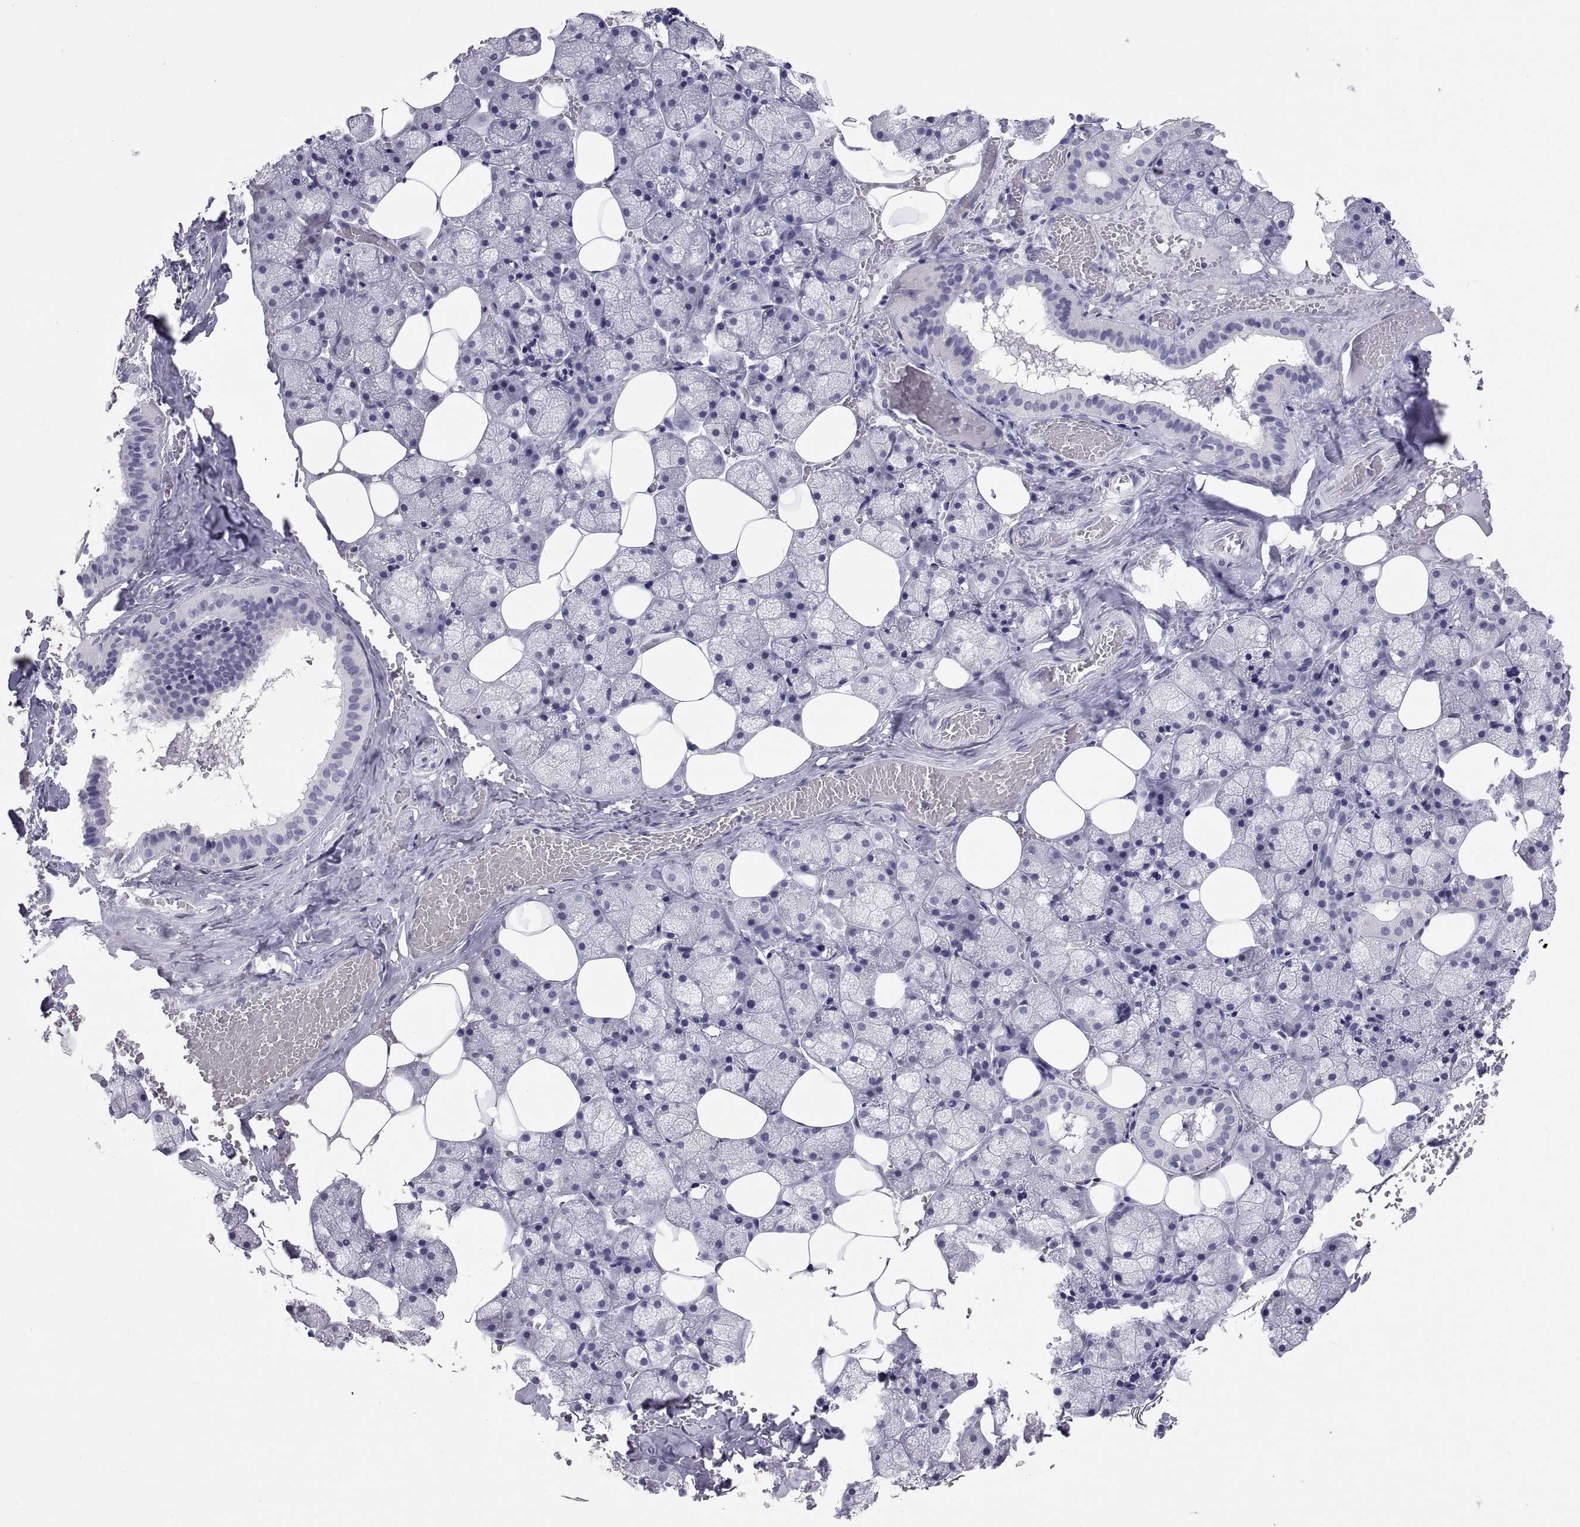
{"staining": {"intensity": "negative", "quantity": "none", "location": "none"}, "tissue": "salivary gland", "cell_type": "Glandular cells", "image_type": "normal", "snomed": [{"axis": "morphology", "description": "Normal tissue, NOS"}, {"axis": "topography", "description": "Salivary gland"}], "caption": "High magnification brightfield microscopy of unremarkable salivary gland stained with DAB (3,3'-diaminobenzidine) (brown) and counterstained with hematoxylin (blue): glandular cells show no significant positivity.", "gene": "TEX13A", "patient": {"sex": "male", "age": 38}}